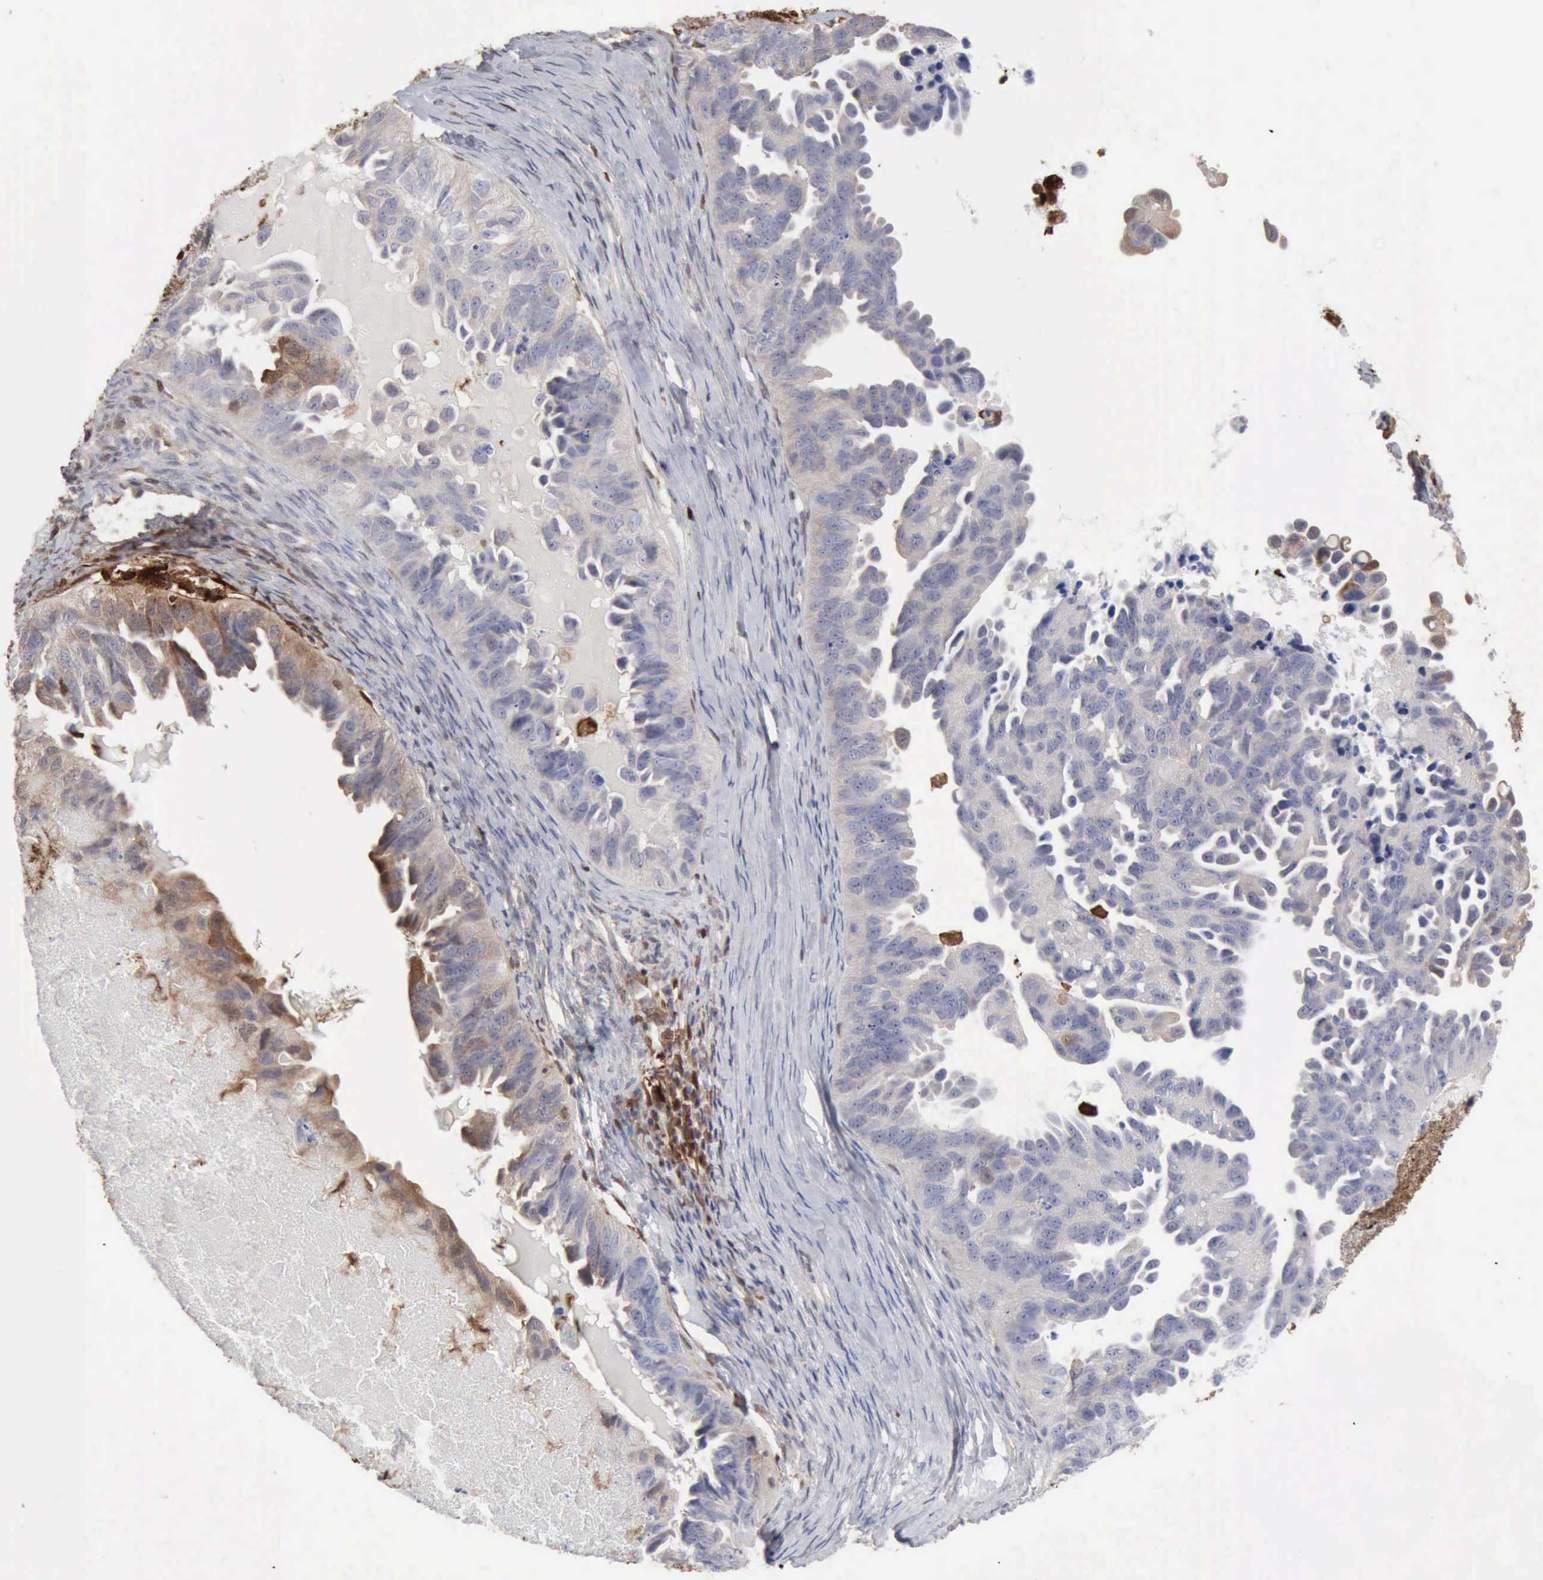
{"staining": {"intensity": "weak", "quantity": "<25%", "location": "cytoplasmic/membranous,nuclear"}, "tissue": "ovarian cancer", "cell_type": "Tumor cells", "image_type": "cancer", "snomed": [{"axis": "morphology", "description": "Cystadenocarcinoma, serous, NOS"}, {"axis": "topography", "description": "Ovary"}], "caption": "This is an immunohistochemistry (IHC) histopathology image of human ovarian cancer. There is no staining in tumor cells.", "gene": "STAT1", "patient": {"sex": "female", "age": 82}}